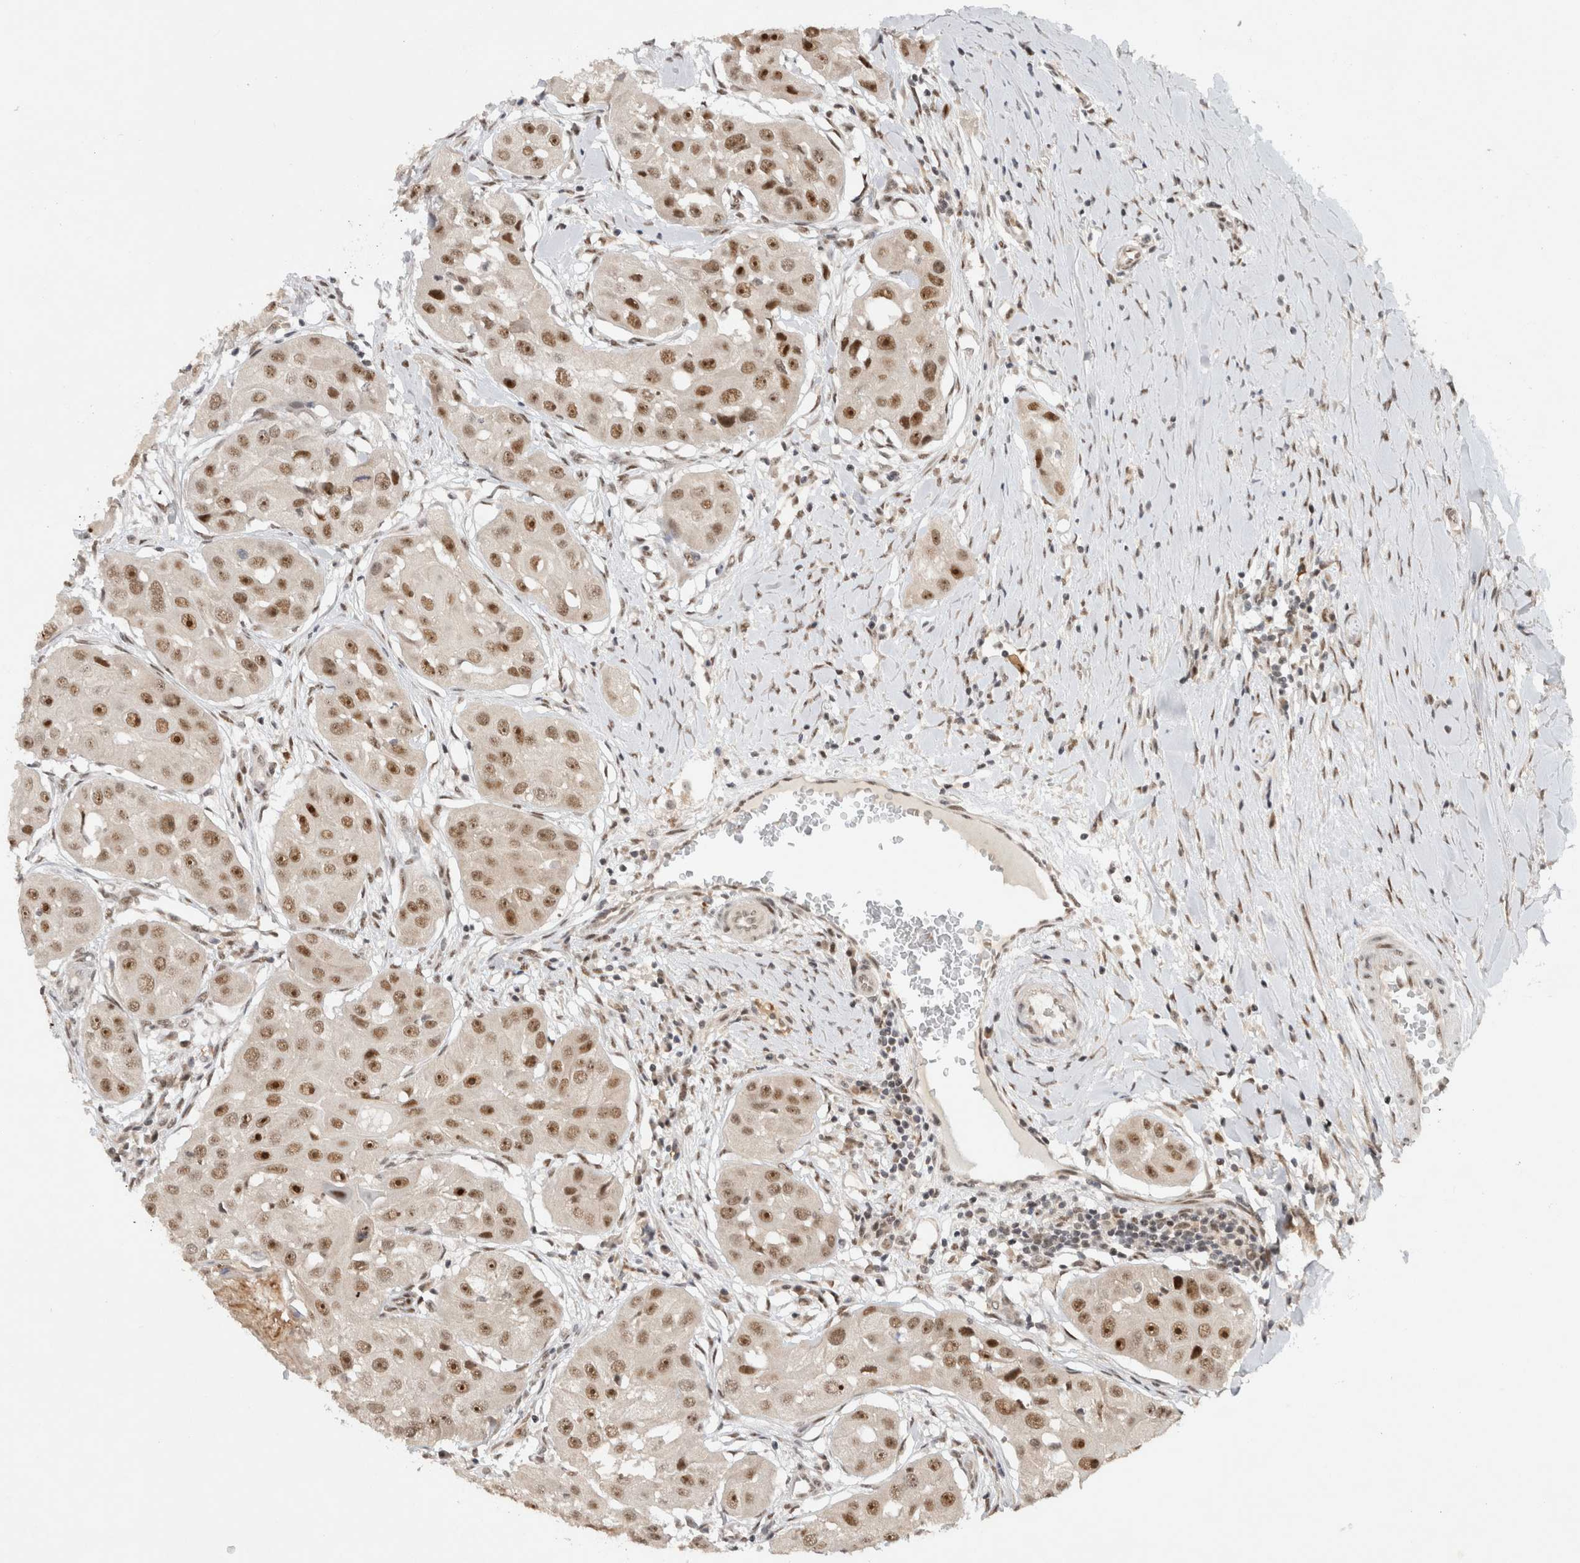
{"staining": {"intensity": "moderate", "quantity": ">75%", "location": "nuclear"}, "tissue": "head and neck cancer", "cell_type": "Tumor cells", "image_type": "cancer", "snomed": [{"axis": "morphology", "description": "Normal tissue, NOS"}, {"axis": "morphology", "description": "Squamous cell carcinoma, NOS"}, {"axis": "topography", "description": "Skeletal muscle"}, {"axis": "topography", "description": "Head-Neck"}], "caption": "Protein staining of head and neck cancer (squamous cell carcinoma) tissue displays moderate nuclear expression in about >75% of tumor cells.", "gene": "HESX1", "patient": {"sex": "male", "age": 51}}